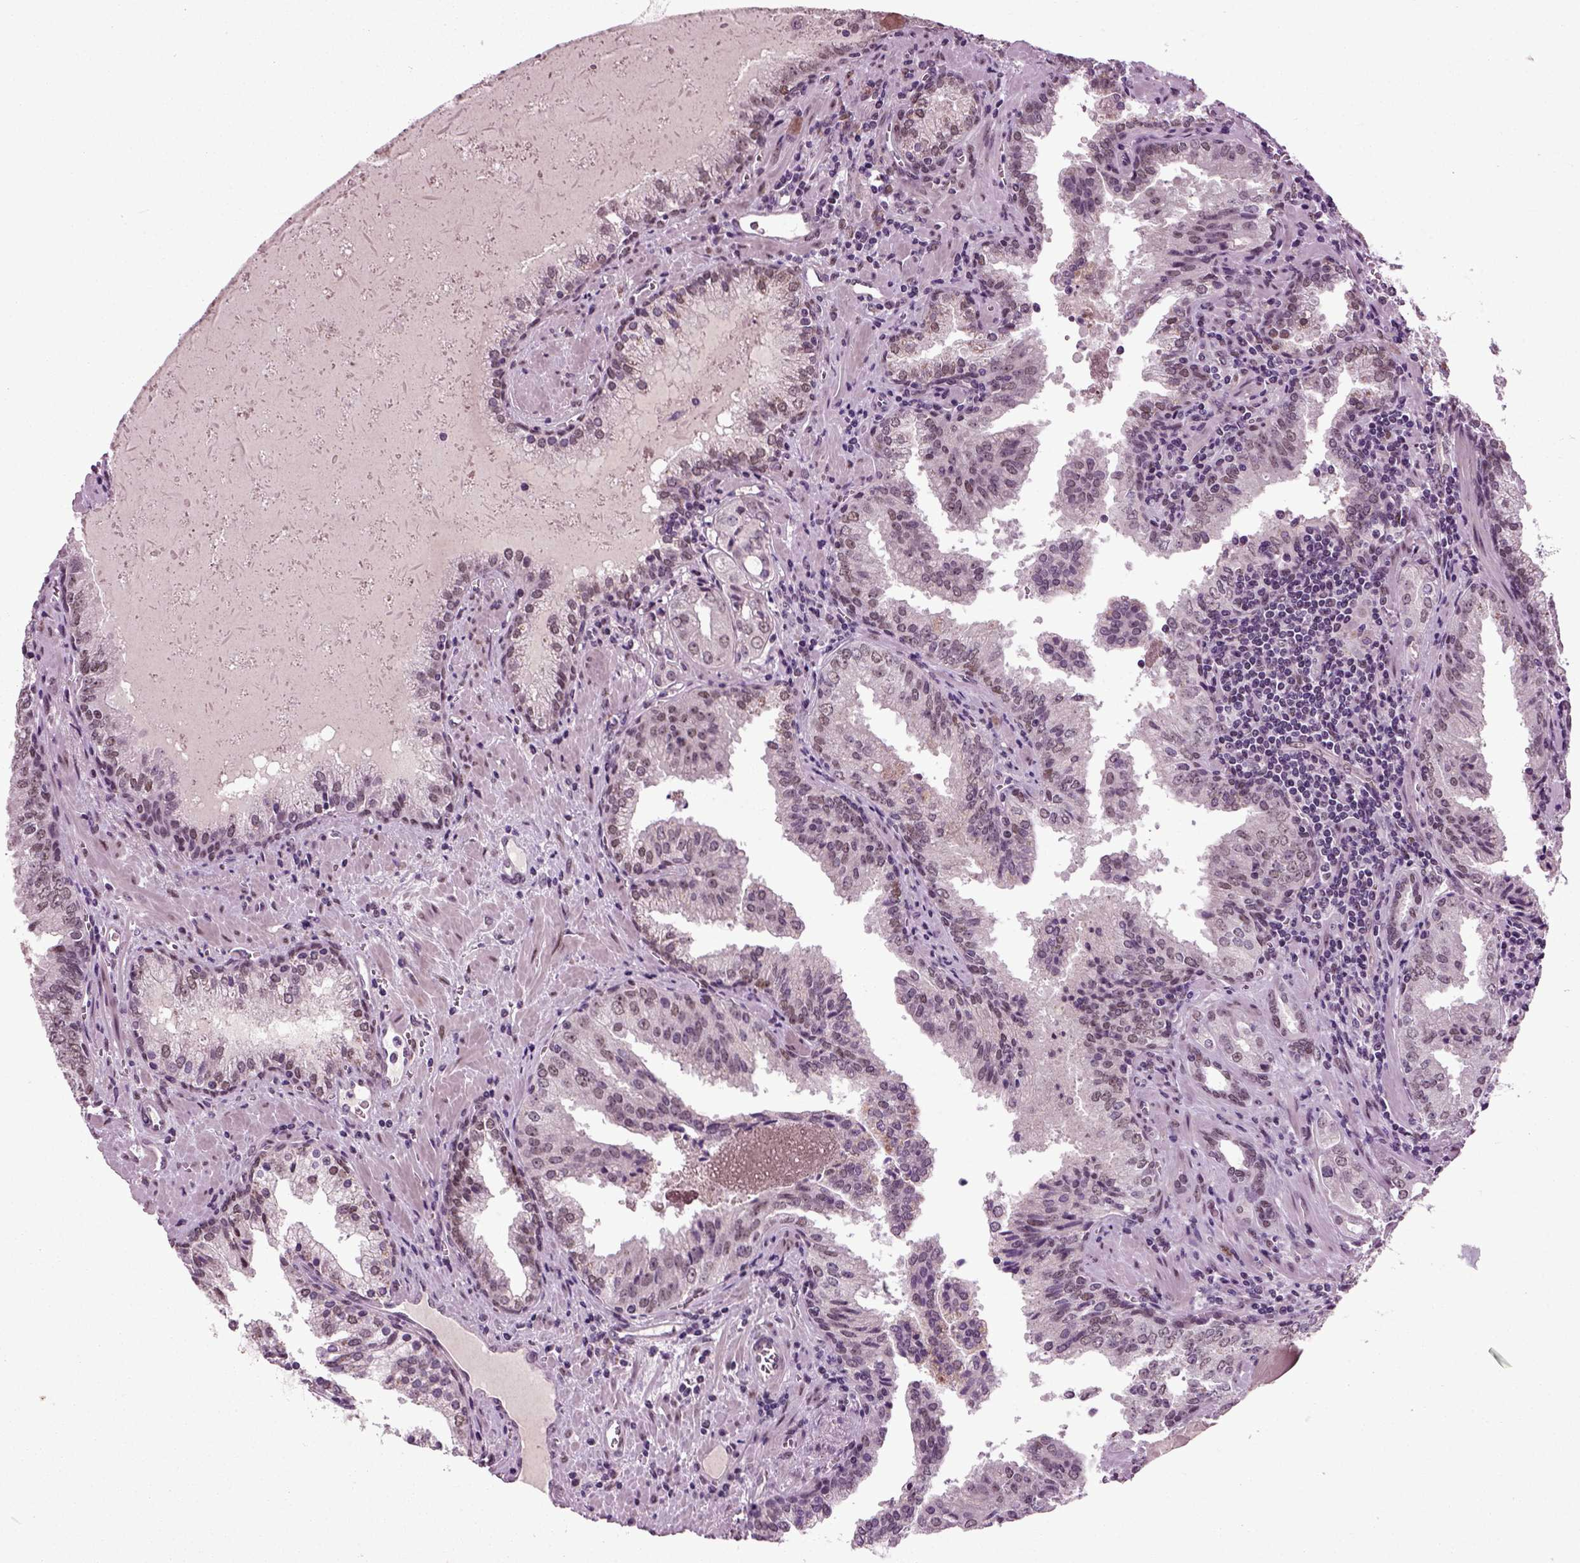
{"staining": {"intensity": "moderate", "quantity": "<25%", "location": "nuclear"}, "tissue": "prostate cancer", "cell_type": "Tumor cells", "image_type": "cancer", "snomed": [{"axis": "morphology", "description": "Adenocarcinoma, High grade"}, {"axis": "topography", "description": "Prostate"}], "caption": "This is an image of immunohistochemistry staining of high-grade adenocarcinoma (prostate), which shows moderate staining in the nuclear of tumor cells.", "gene": "RCOR3", "patient": {"sex": "male", "age": 68}}